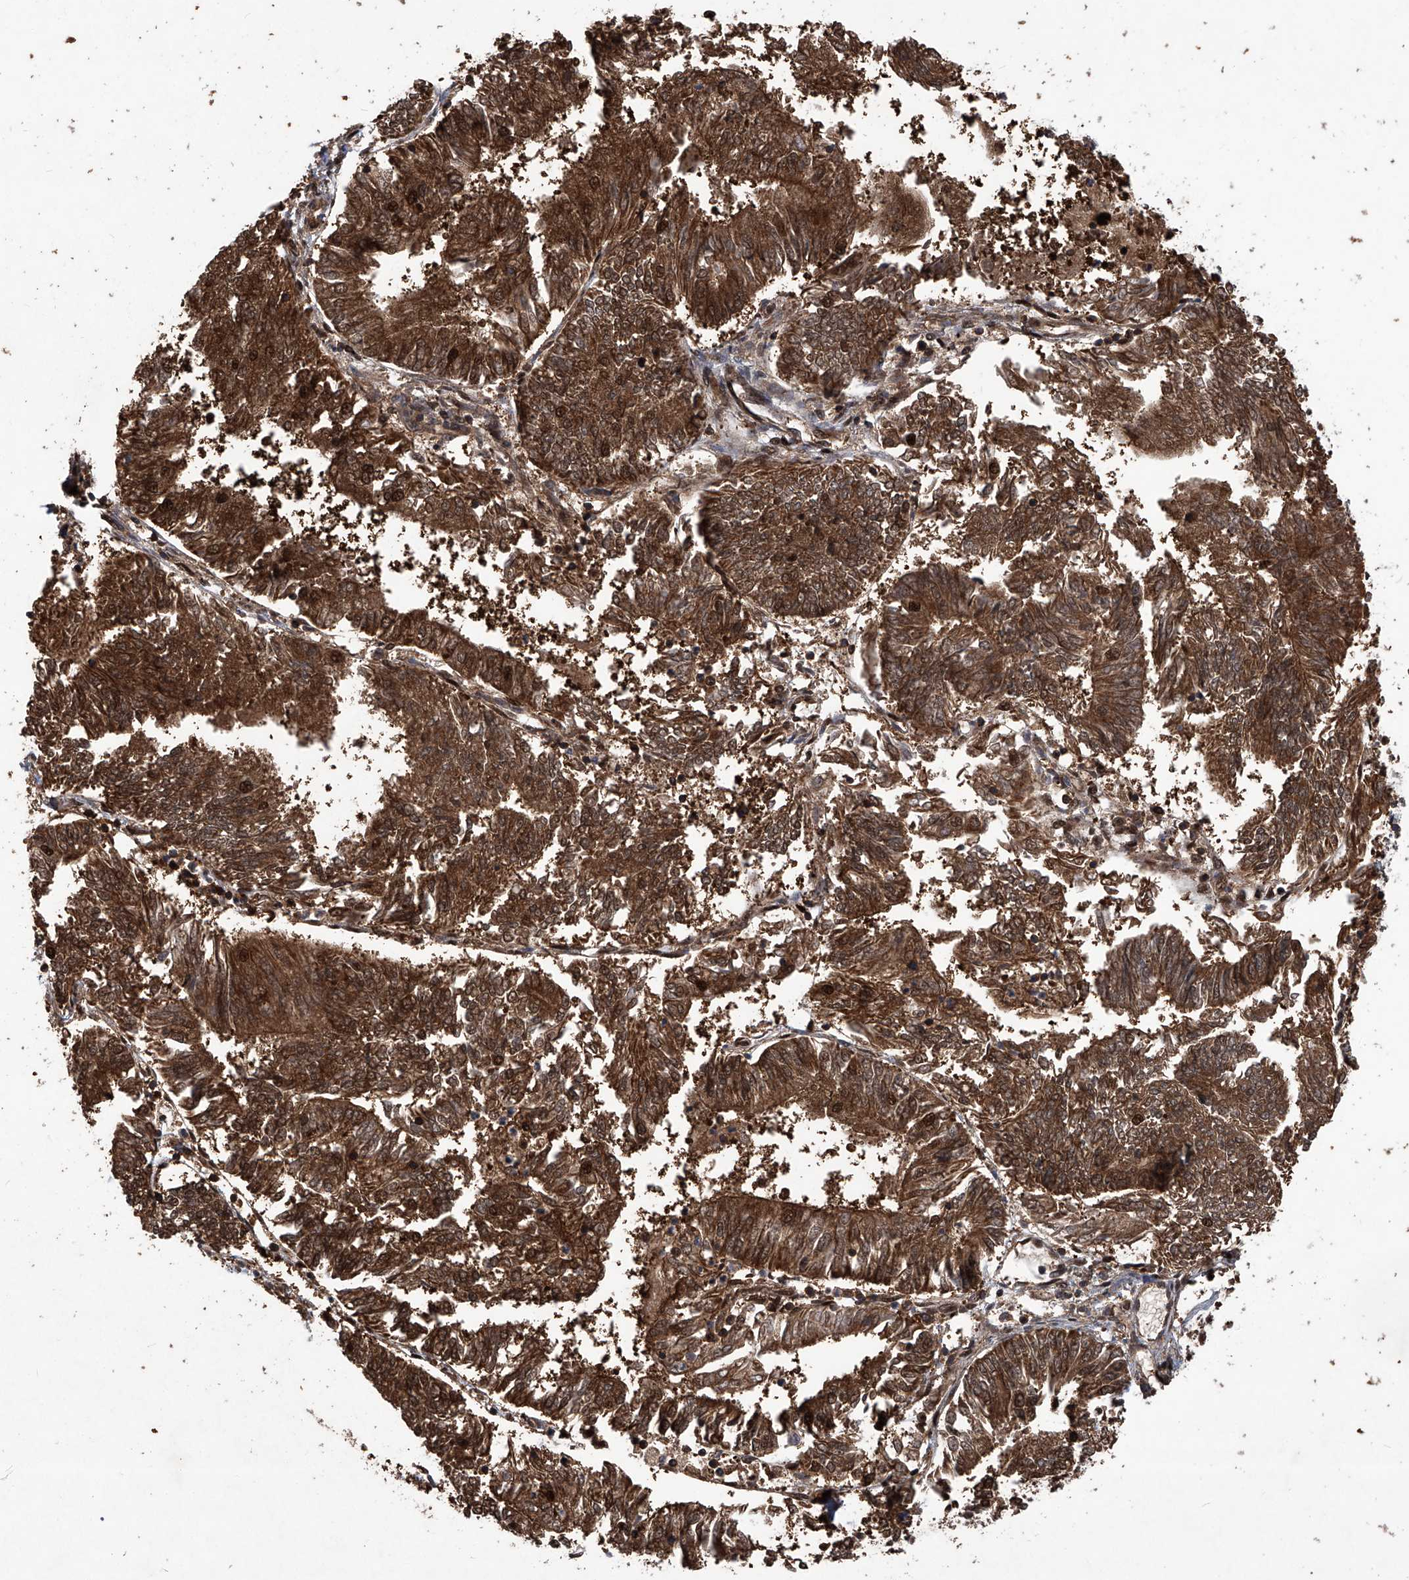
{"staining": {"intensity": "strong", "quantity": ">75%", "location": "cytoplasmic/membranous,nuclear"}, "tissue": "endometrial cancer", "cell_type": "Tumor cells", "image_type": "cancer", "snomed": [{"axis": "morphology", "description": "Adenocarcinoma, NOS"}, {"axis": "topography", "description": "Endometrium"}], "caption": "IHC (DAB (3,3'-diaminobenzidine)) staining of endometrial cancer reveals strong cytoplasmic/membranous and nuclear protein staining in about >75% of tumor cells. The staining is performed using DAB (3,3'-diaminobenzidine) brown chromogen to label protein expression. The nuclei are counter-stained blue using hematoxylin.", "gene": "PSMB1", "patient": {"sex": "female", "age": 58}}